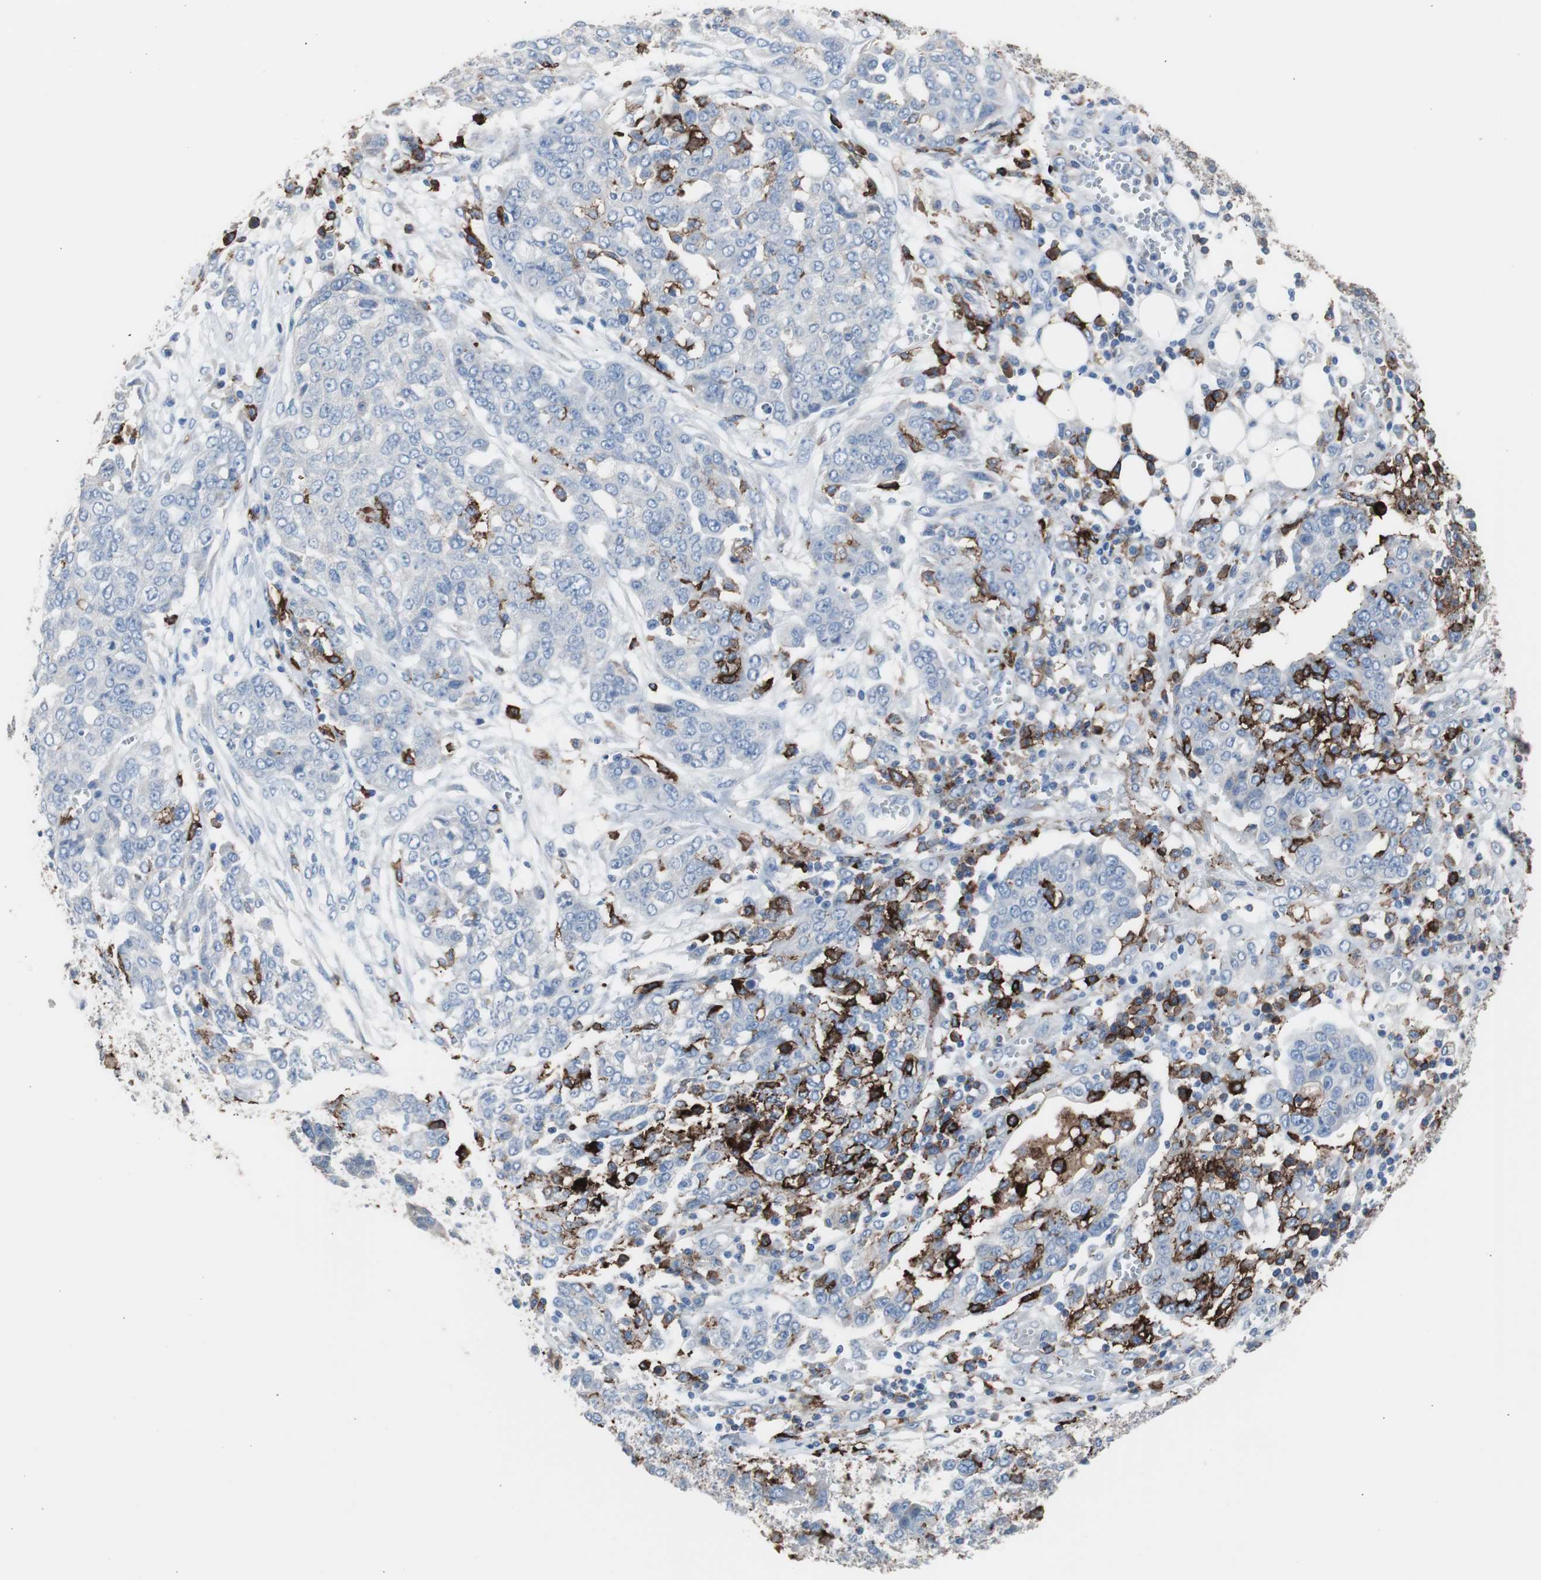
{"staining": {"intensity": "negative", "quantity": "none", "location": "none"}, "tissue": "ovarian cancer", "cell_type": "Tumor cells", "image_type": "cancer", "snomed": [{"axis": "morphology", "description": "Cystadenocarcinoma, serous, NOS"}, {"axis": "topography", "description": "Soft tissue"}, {"axis": "topography", "description": "Ovary"}], "caption": "An image of ovarian serous cystadenocarcinoma stained for a protein shows no brown staining in tumor cells.", "gene": "FCGR2B", "patient": {"sex": "female", "age": 57}}